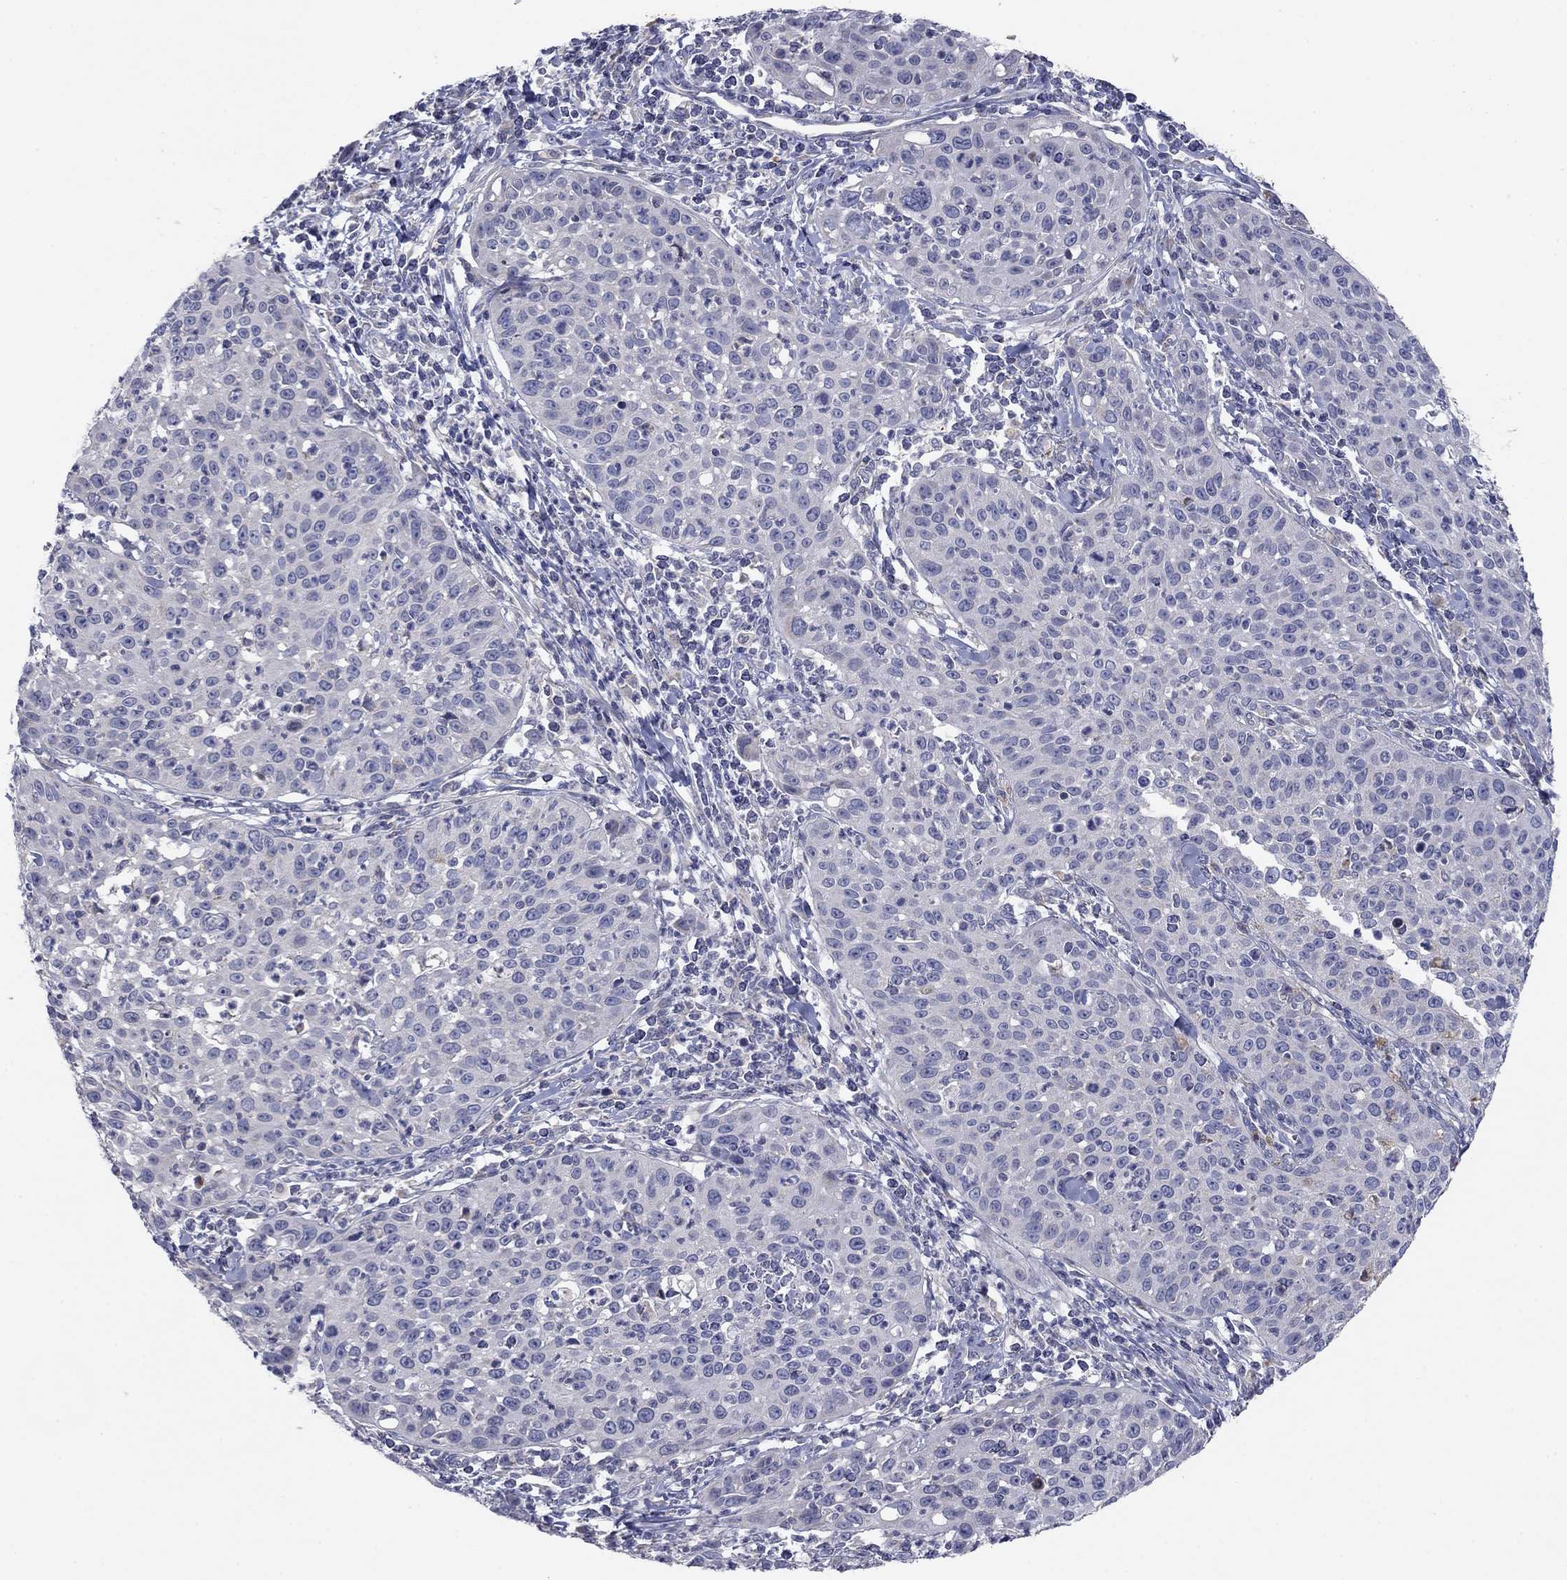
{"staining": {"intensity": "negative", "quantity": "none", "location": "none"}, "tissue": "cervical cancer", "cell_type": "Tumor cells", "image_type": "cancer", "snomed": [{"axis": "morphology", "description": "Squamous cell carcinoma, NOS"}, {"axis": "topography", "description": "Cervix"}], "caption": "A micrograph of human squamous cell carcinoma (cervical) is negative for staining in tumor cells. The staining is performed using DAB brown chromogen with nuclei counter-stained in using hematoxylin.", "gene": "PTGDS", "patient": {"sex": "female", "age": 26}}